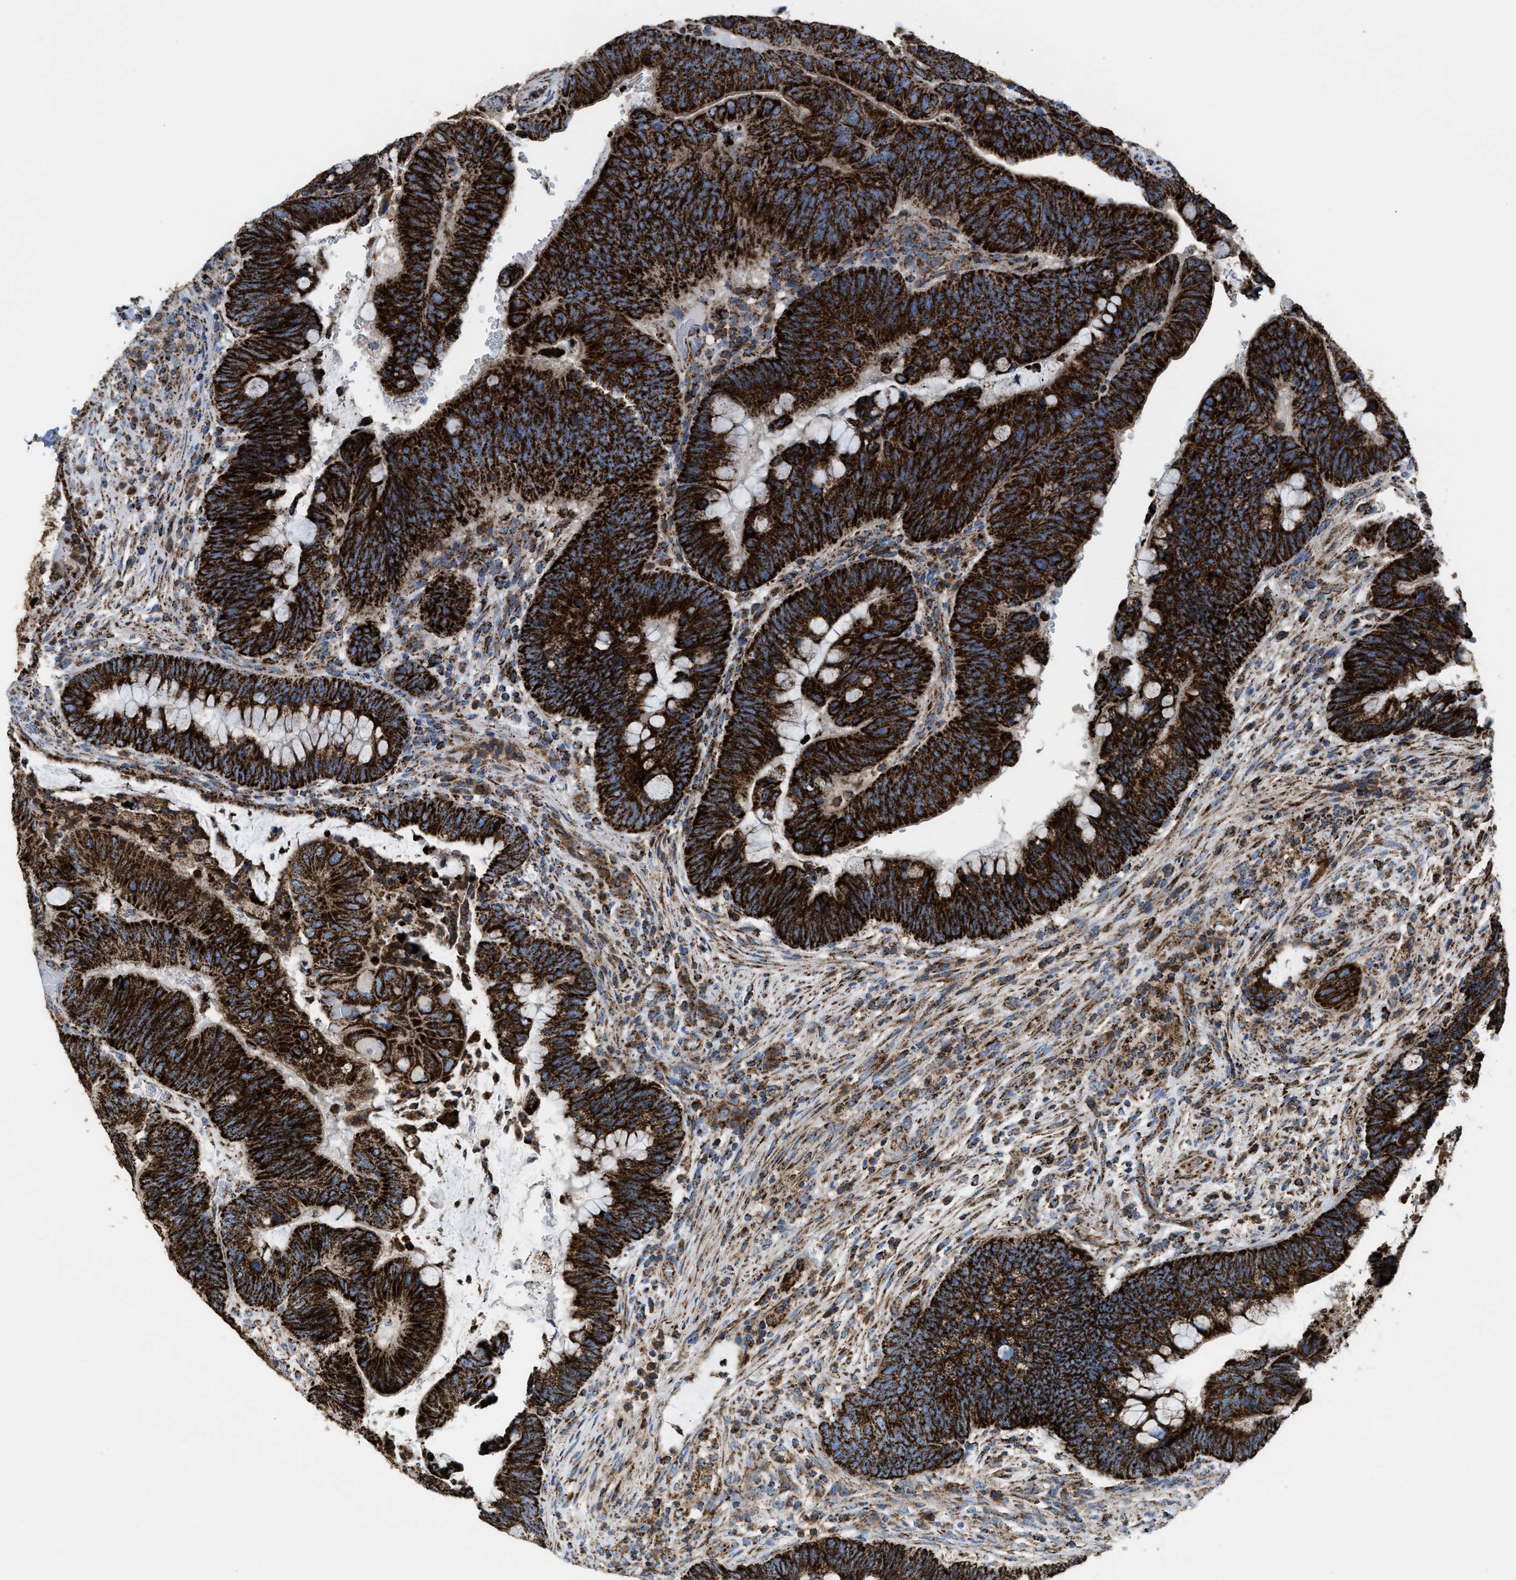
{"staining": {"intensity": "strong", "quantity": ">75%", "location": "cytoplasmic/membranous"}, "tissue": "colorectal cancer", "cell_type": "Tumor cells", "image_type": "cancer", "snomed": [{"axis": "morphology", "description": "Normal tissue, NOS"}, {"axis": "morphology", "description": "Adenocarcinoma, NOS"}, {"axis": "topography", "description": "Rectum"}, {"axis": "topography", "description": "Peripheral nerve tissue"}], "caption": "Adenocarcinoma (colorectal) tissue exhibits strong cytoplasmic/membranous expression in approximately >75% of tumor cells", "gene": "ECHS1", "patient": {"sex": "male", "age": 92}}